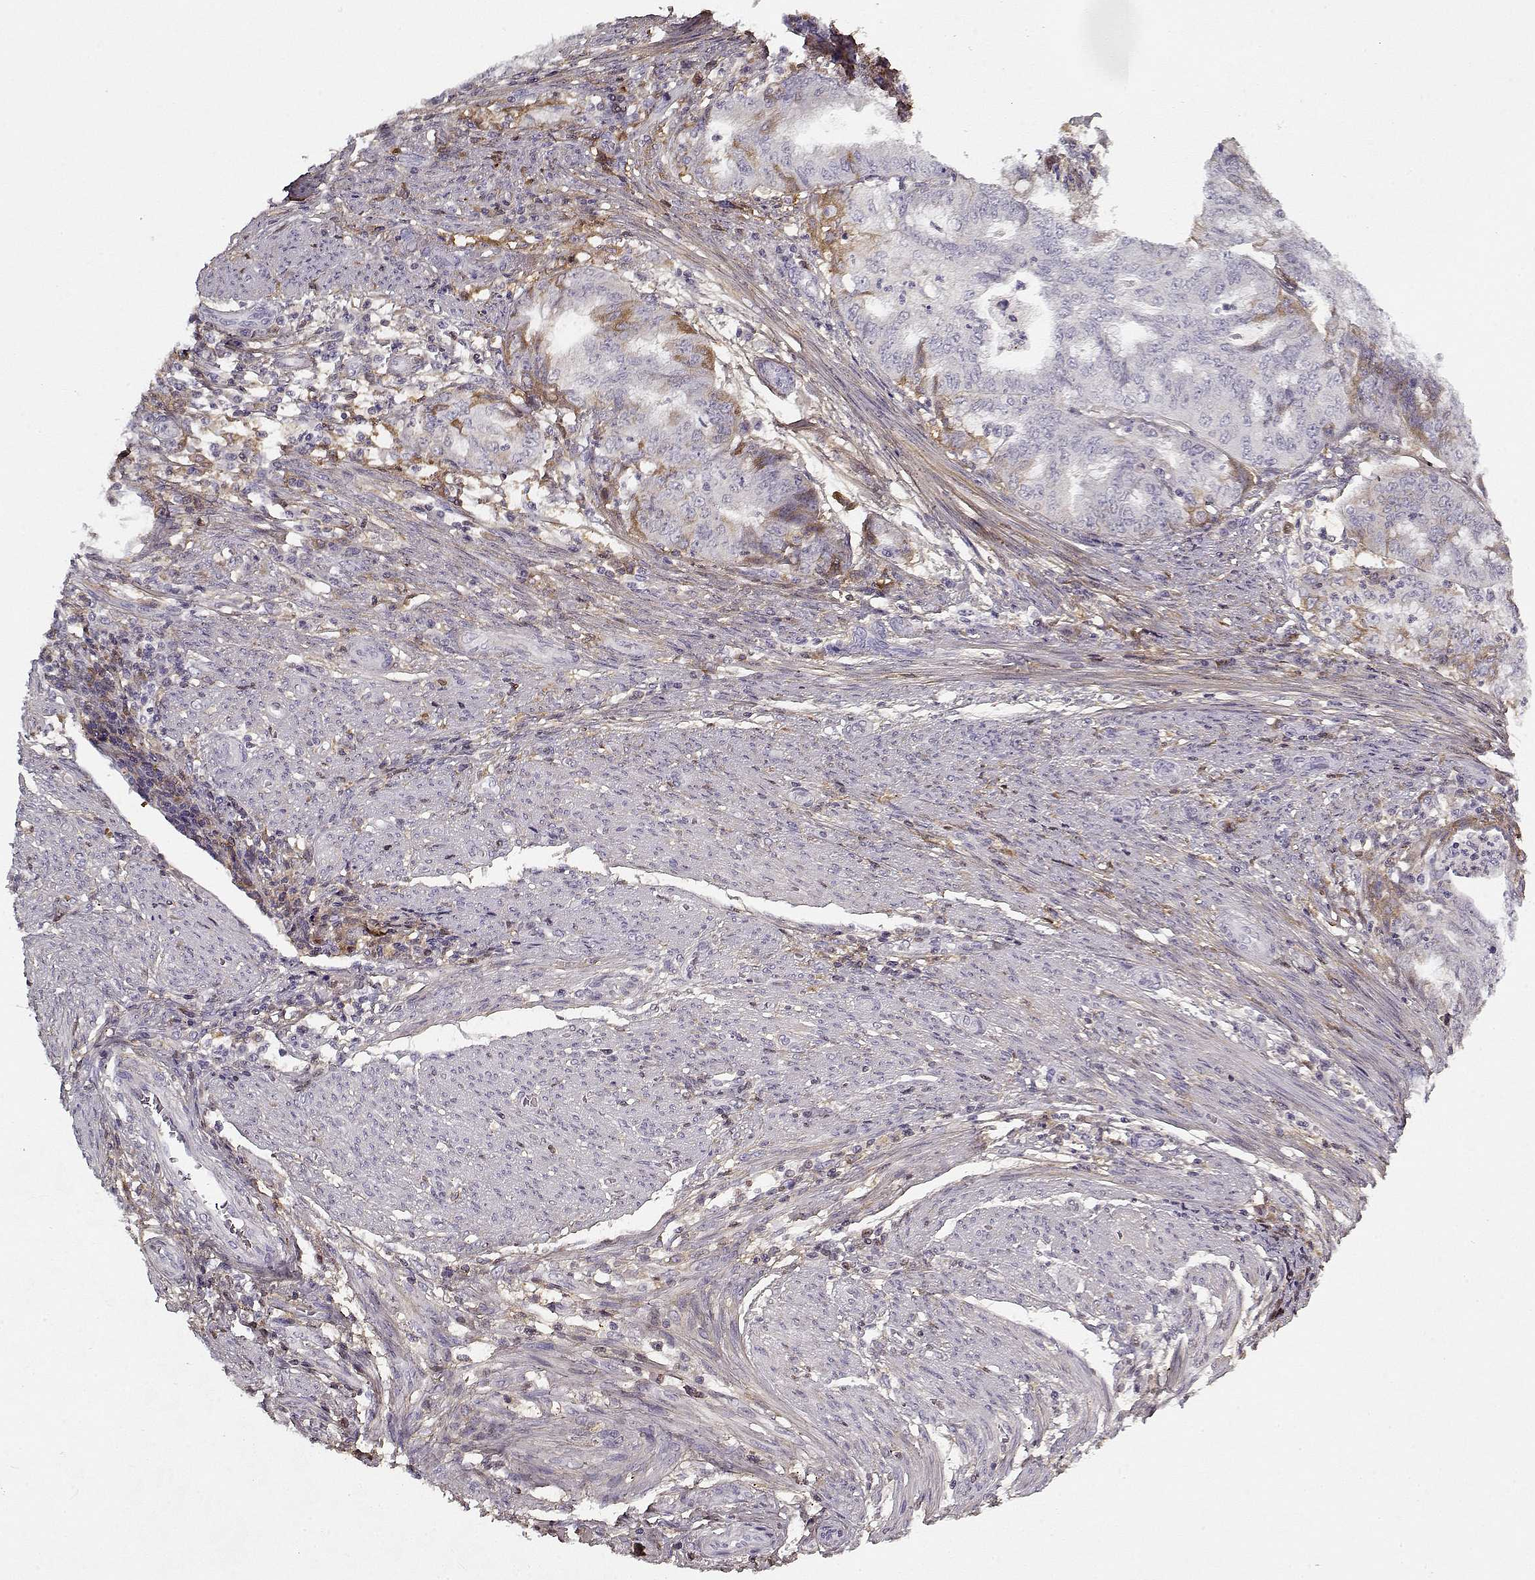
{"staining": {"intensity": "negative", "quantity": "none", "location": "none"}, "tissue": "endometrial cancer", "cell_type": "Tumor cells", "image_type": "cancer", "snomed": [{"axis": "morphology", "description": "Adenocarcinoma, NOS"}, {"axis": "topography", "description": "Endometrium"}], "caption": "Tumor cells show no significant protein staining in endometrial cancer (adenocarcinoma).", "gene": "LUM", "patient": {"sex": "female", "age": 79}}